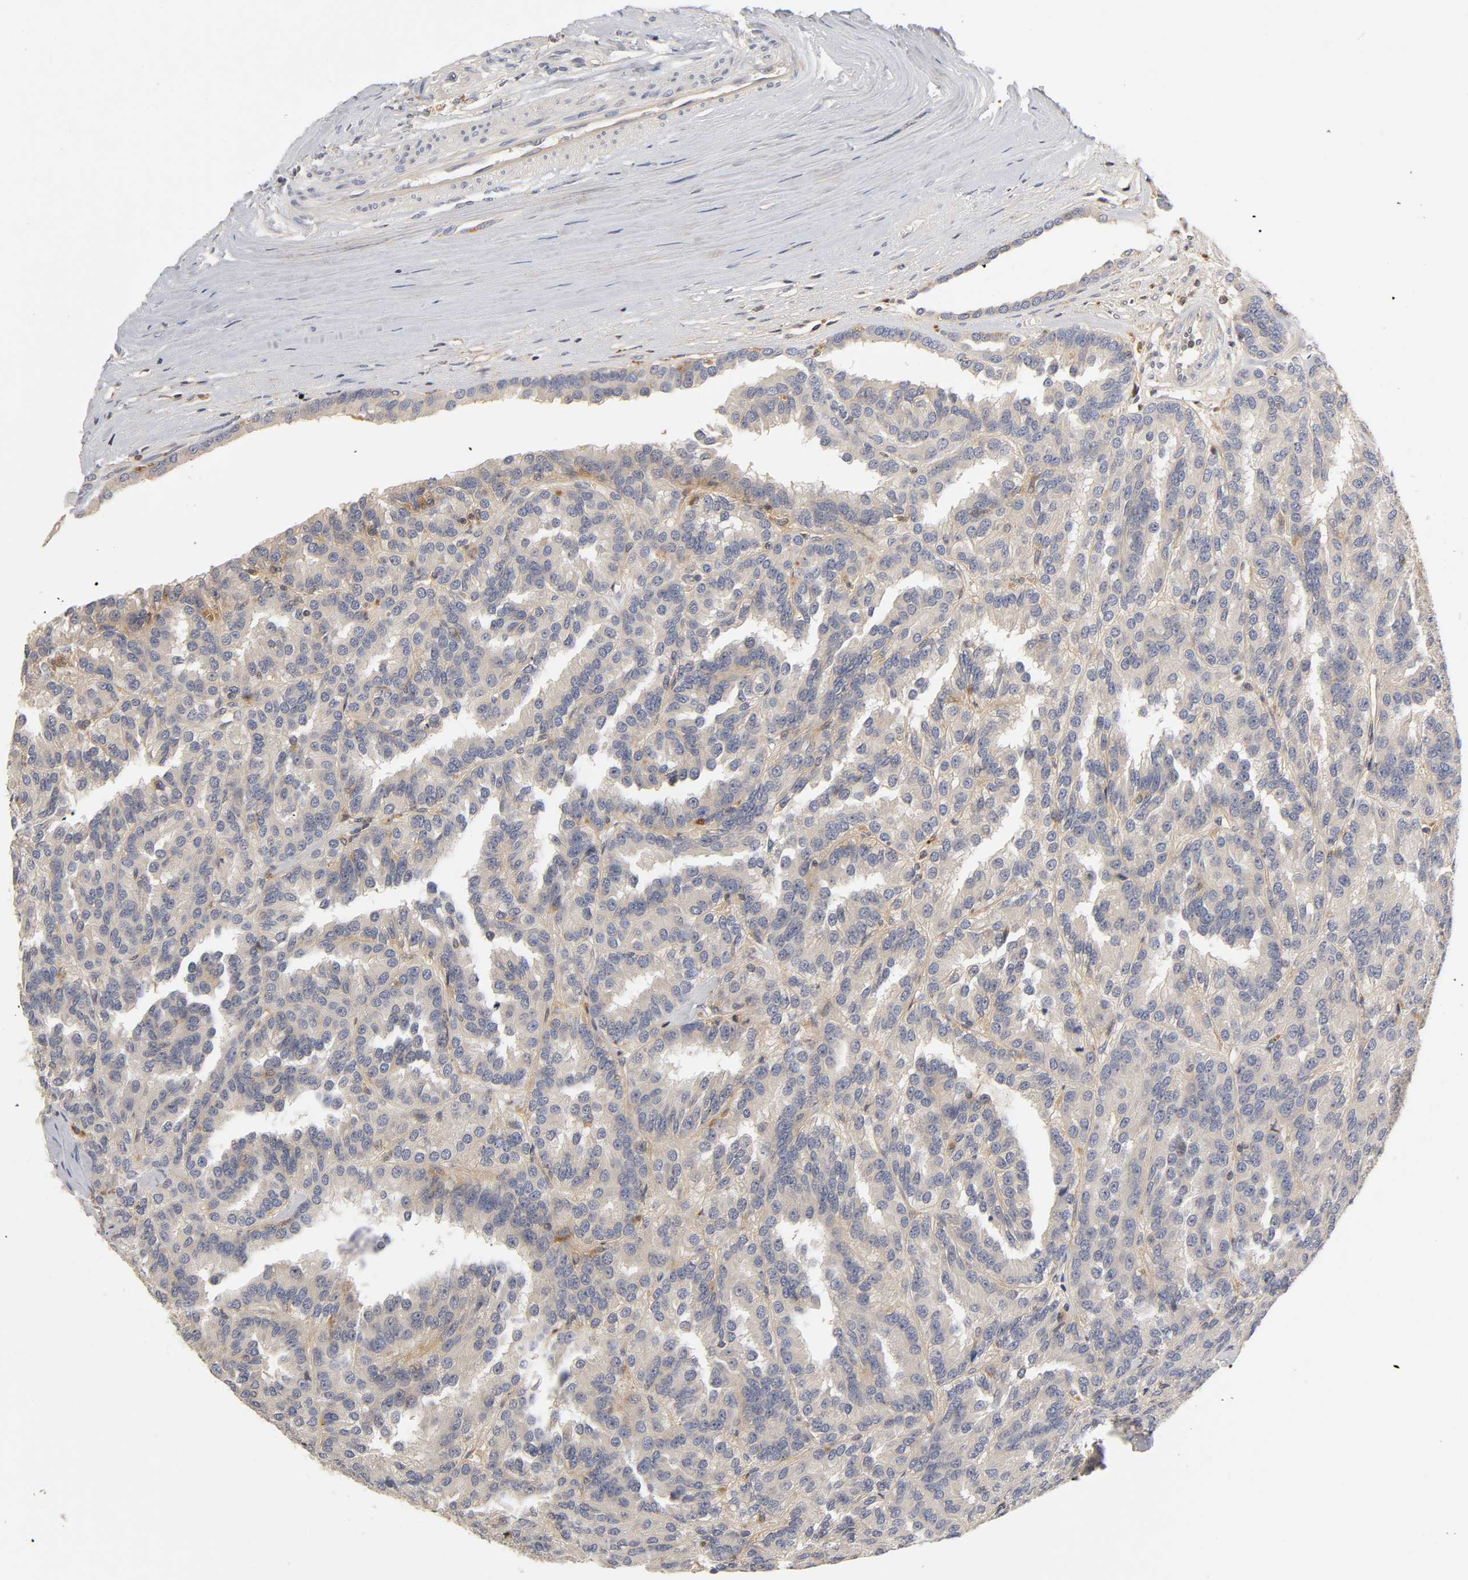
{"staining": {"intensity": "weak", "quantity": "25%-75%", "location": "cytoplasmic/membranous"}, "tissue": "renal cancer", "cell_type": "Tumor cells", "image_type": "cancer", "snomed": [{"axis": "morphology", "description": "Adenocarcinoma, NOS"}, {"axis": "topography", "description": "Kidney"}], "caption": "Human renal cancer stained with a brown dye shows weak cytoplasmic/membranous positive positivity in about 25%-75% of tumor cells.", "gene": "RHOA", "patient": {"sex": "male", "age": 46}}